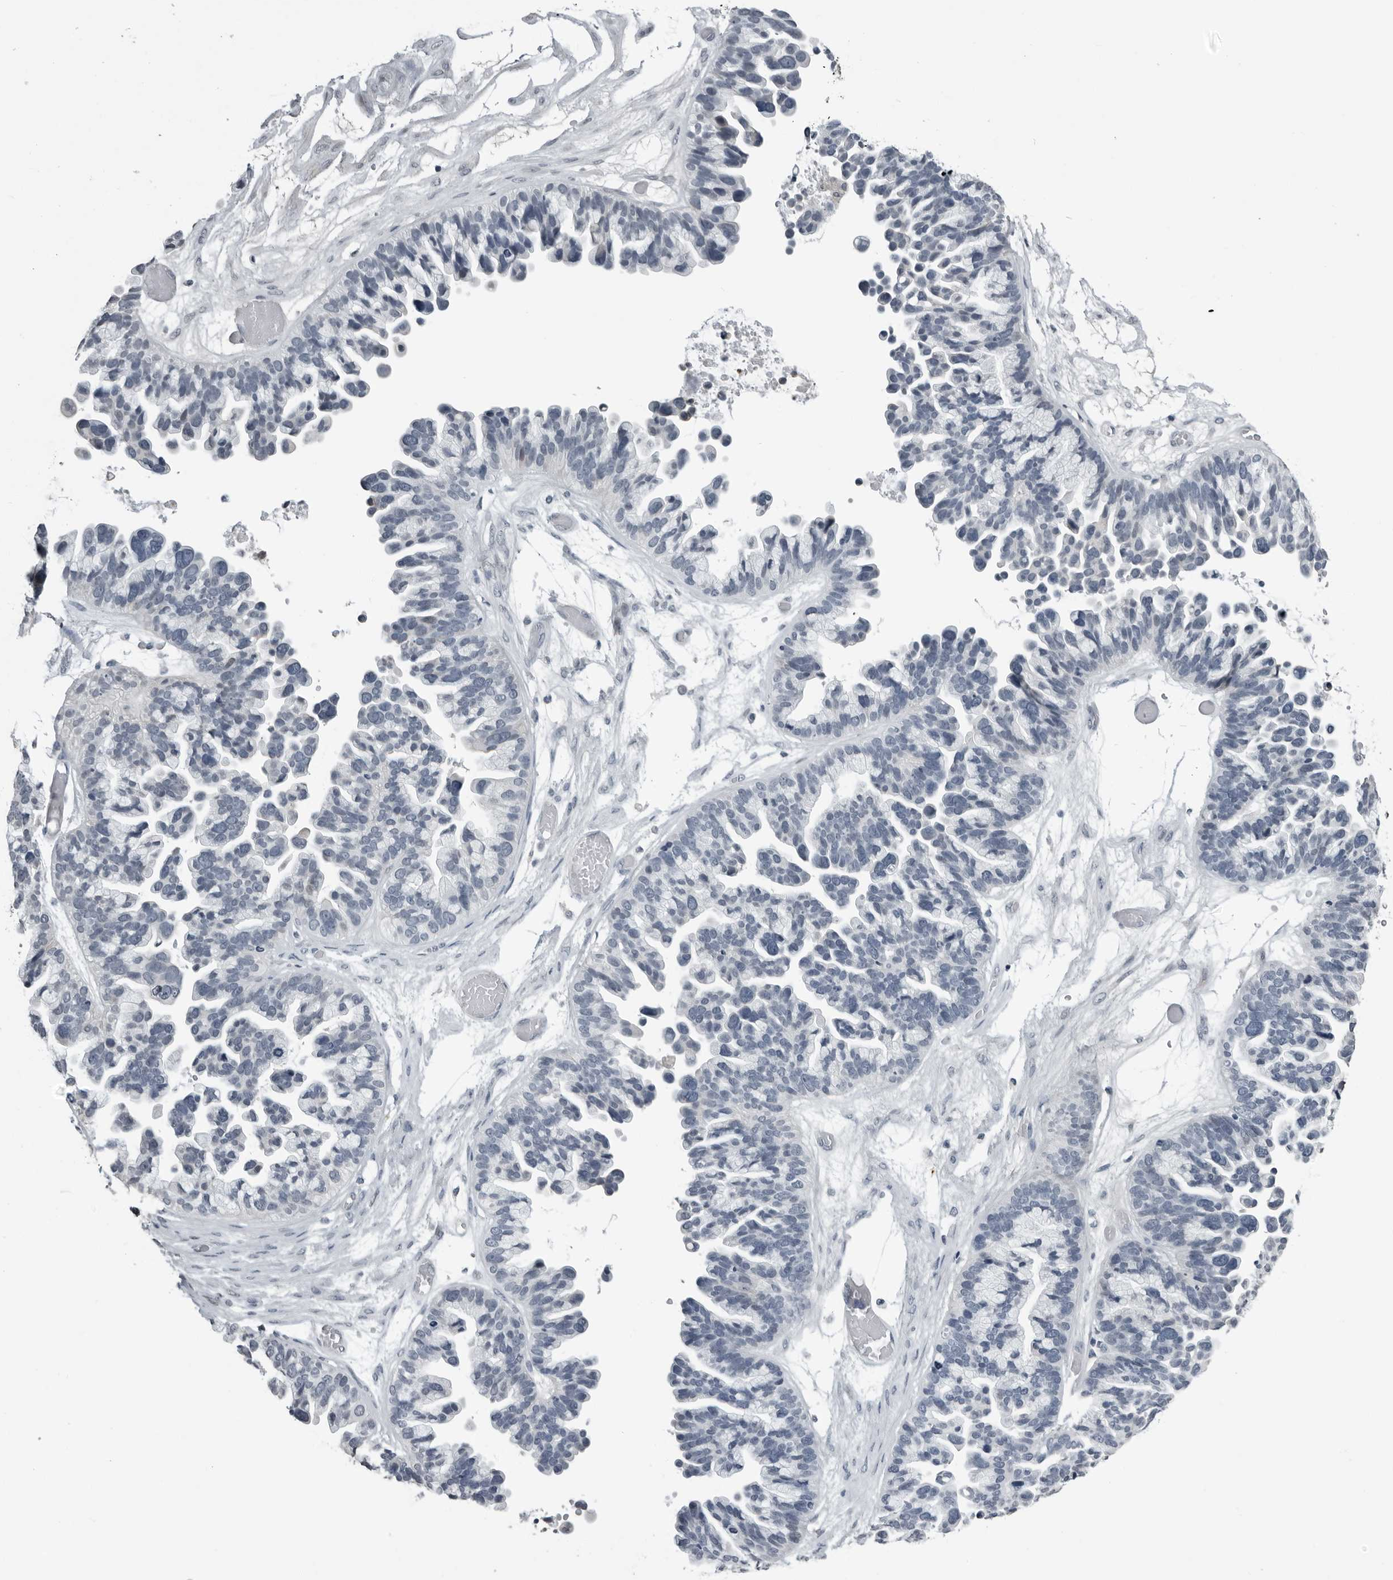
{"staining": {"intensity": "negative", "quantity": "none", "location": "none"}, "tissue": "ovarian cancer", "cell_type": "Tumor cells", "image_type": "cancer", "snomed": [{"axis": "morphology", "description": "Cystadenocarcinoma, serous, NOS"}, {"axis": "topography", "description": "Ovary"}], "caption": "Tumor cells show no significant positivity in ovarian cancer (serous cystadenocarcinoma).", "gene": "PRRX2", "patient": {"sex": "female", "age": 56}}